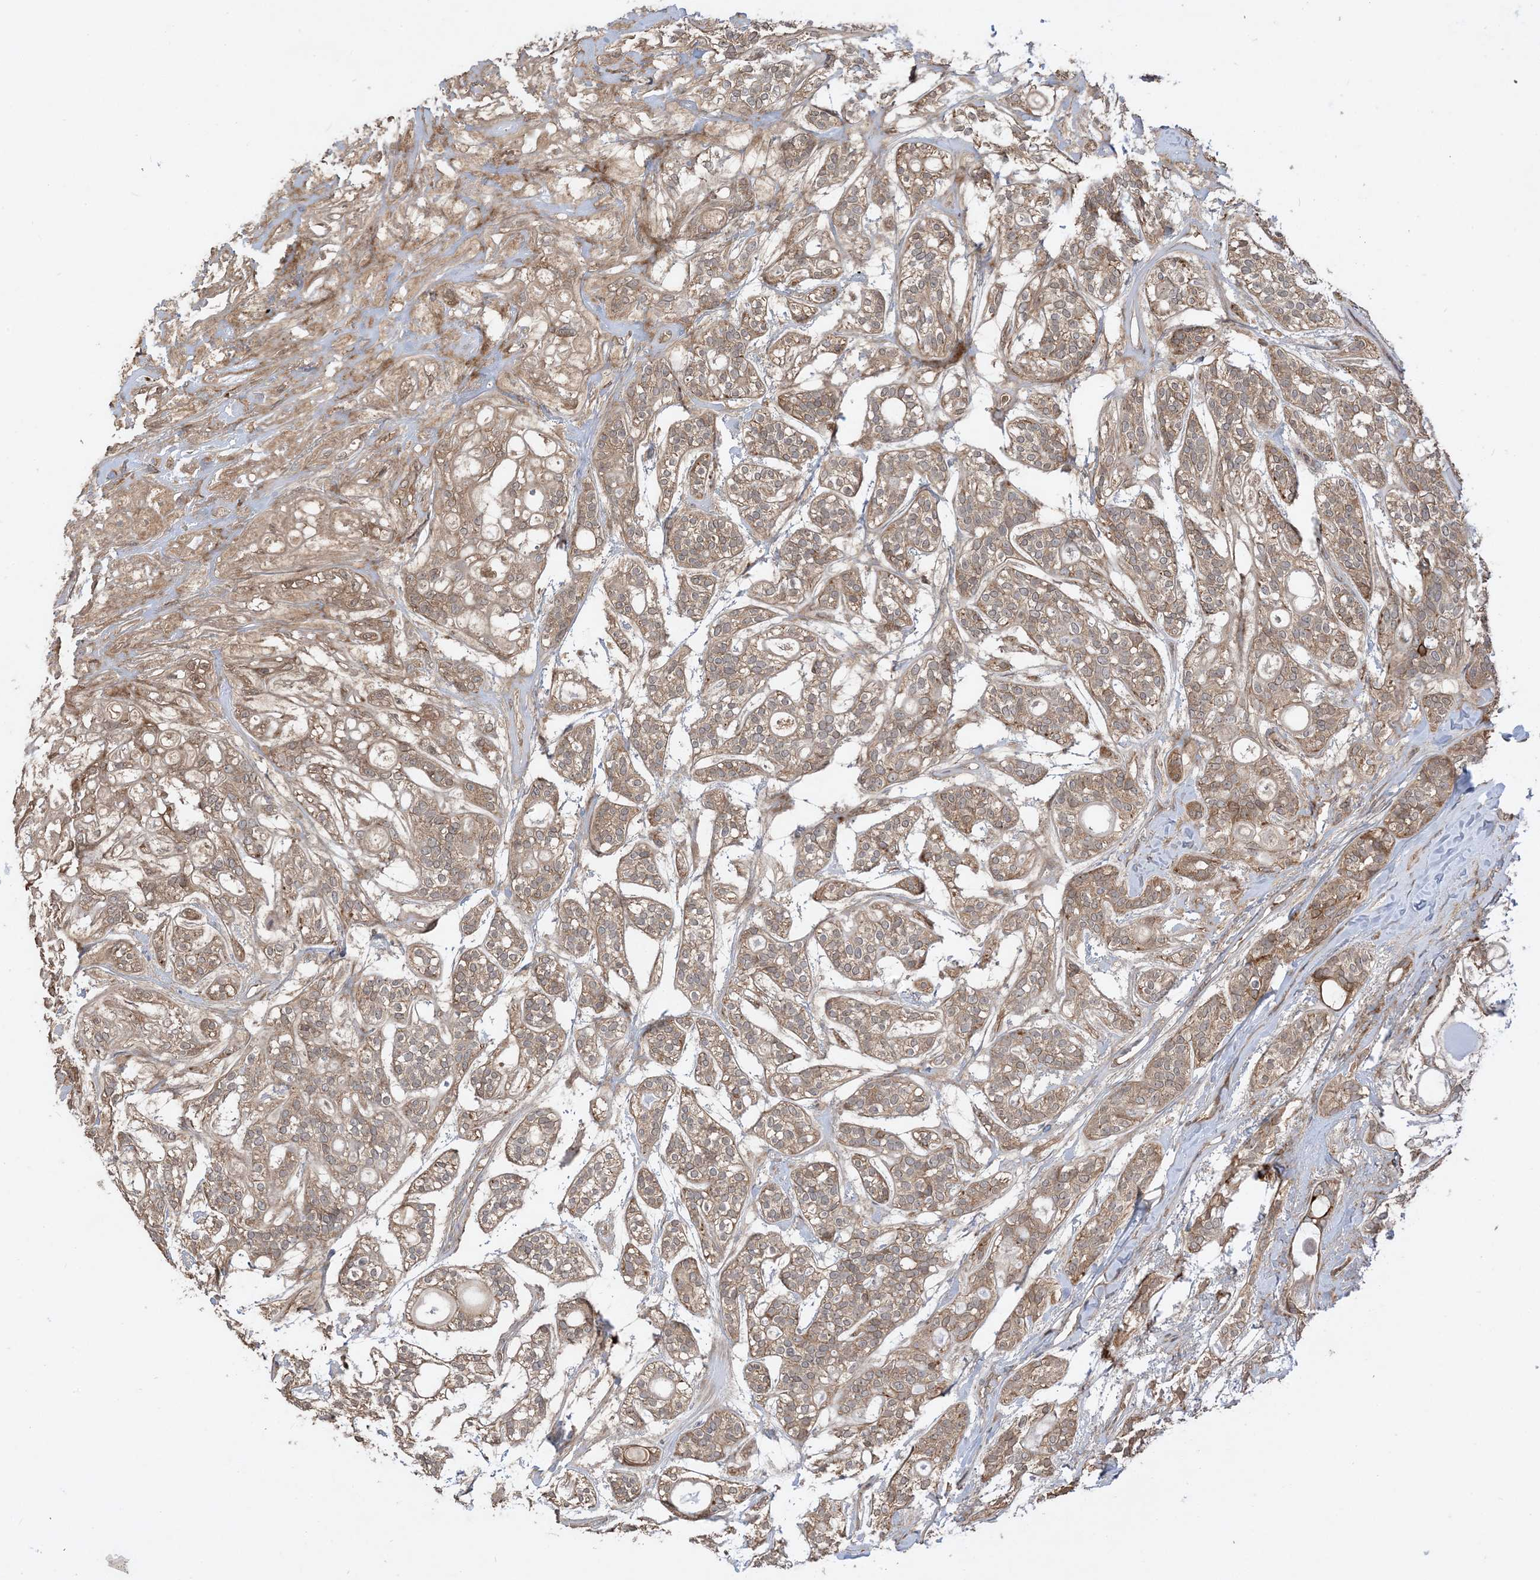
{"staining": {"intensity": "moderate", "quantity": ">75%", "location": "cytoplasmic/membranous"}, "tissue": "head and neck cancer", "cell_type": "Tumor cells", "image_type": "cancer", "snomed": [{"axis": "morphology", "description": "Adenocarcinoma, NOS"}, {"axis": "topography", "description": "Head-Neck"}], "caption": "Protein staining of head and neck cancer tissue exhibits moderate cytoplasmic/membranous expression in about >75% of tumor cells. (brown staining indicates protein expression, while blue staining denotes nuclei).", "gene": "PUSL1", "patient": {"sex": "male", "age": 66}}